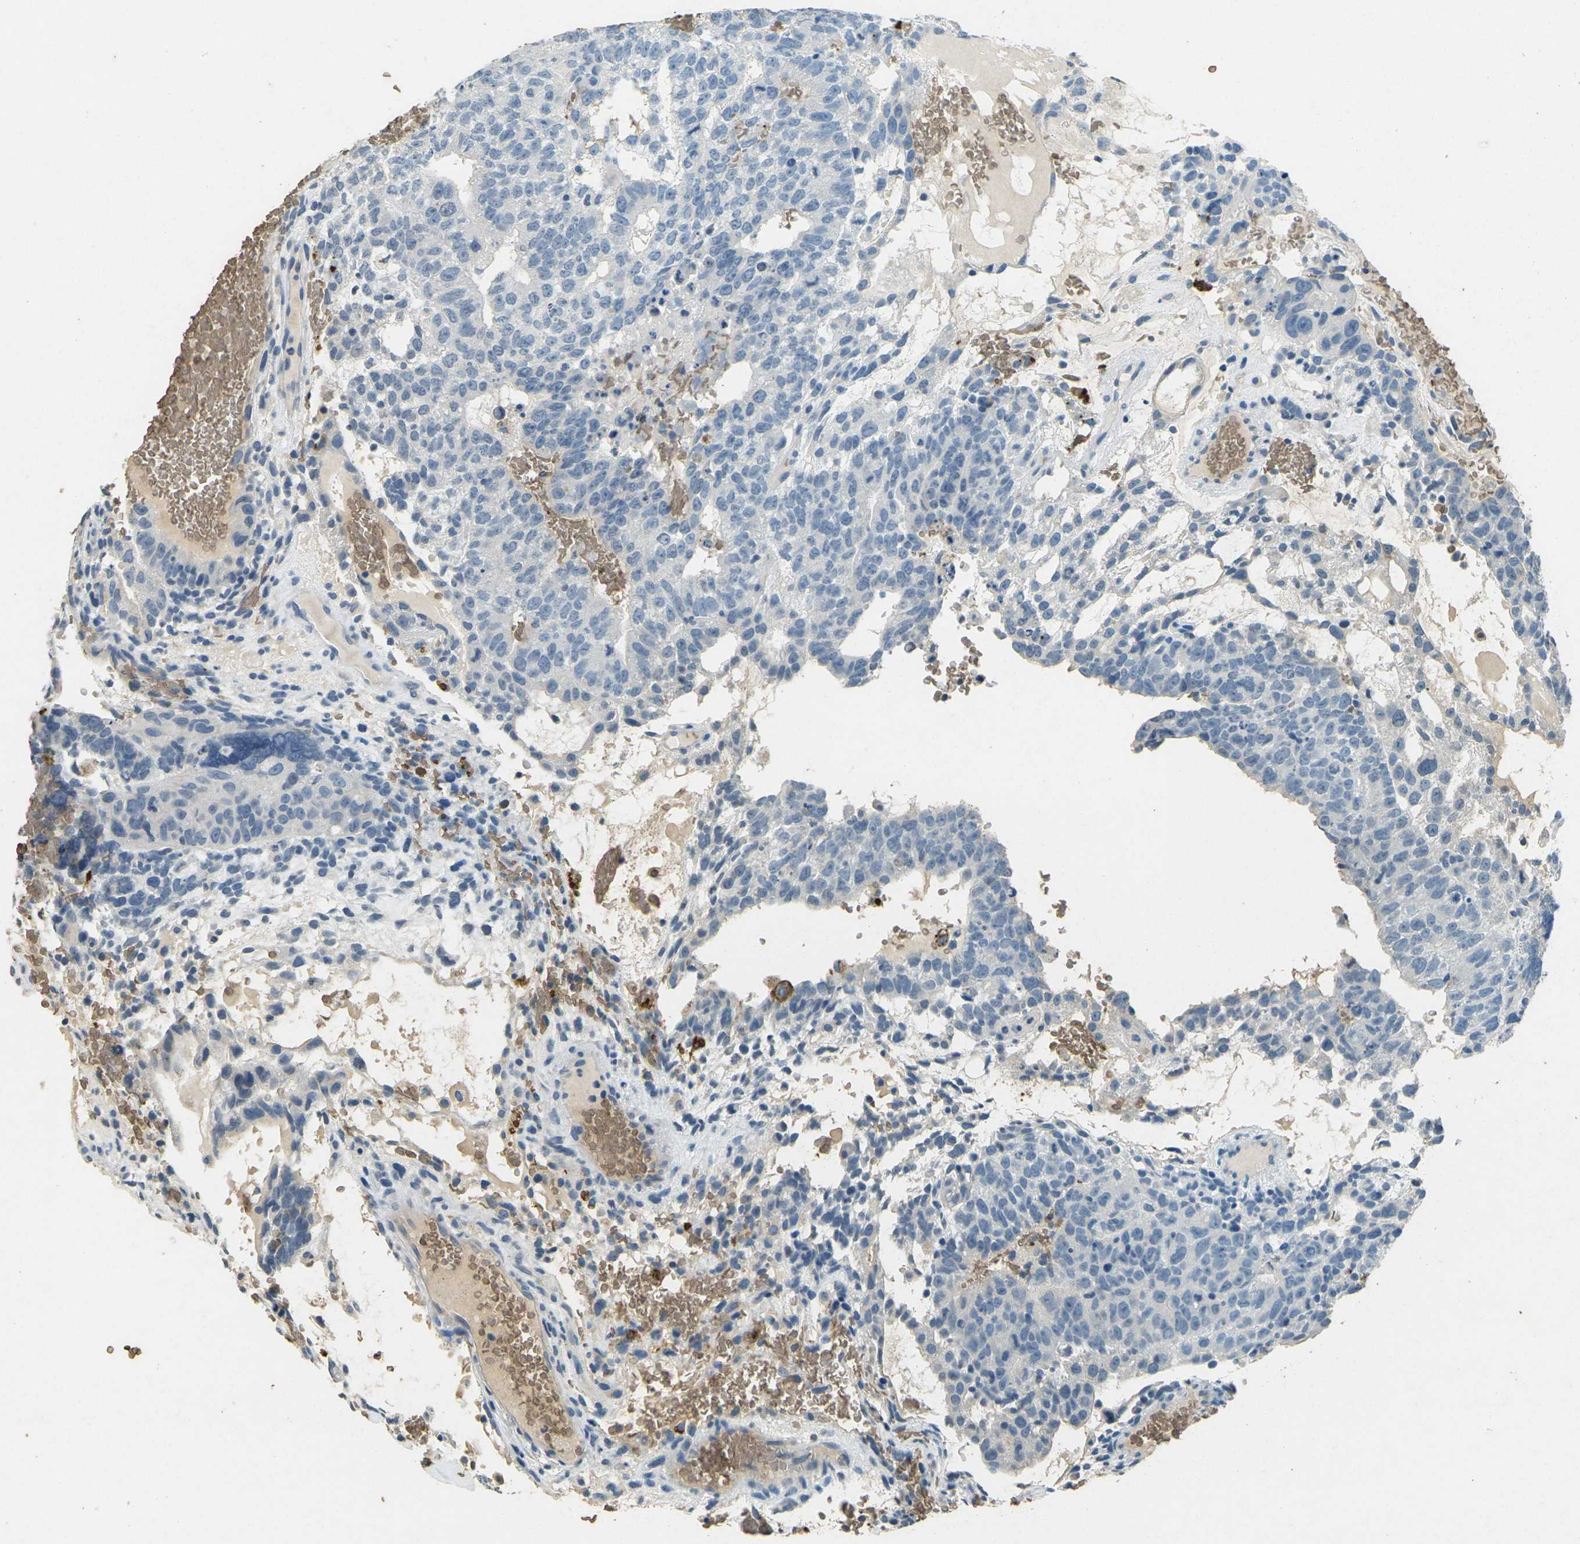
{"staining": {"intensity": "negative", "quantity": "none", "location": "none"}, "tissue": "testis cancer", "cell_type": "Tumor cells", "image_type": "cancer", "snomed": [{"axis": "morphology", "description": "Seminoma, NOS"}, {"axis": "morphology", "description": "Carcinoma, Embryonal, NOS"}, {"axis": "topography", "description": "Testis"}], "caption": "DAB (3,3'-diaminobenzidine) immunohistochemical staining of human testis cancer (embryonal carcinoma) shows no significant staining in tumor cells. Brightfield microscopy of immunohistochemistry (IHC) stained with DAB (brown) and hematoxylin (blue), captured at high magnification.", "gene": "HBB", "patient": {"sex": "male", "age": 52}}